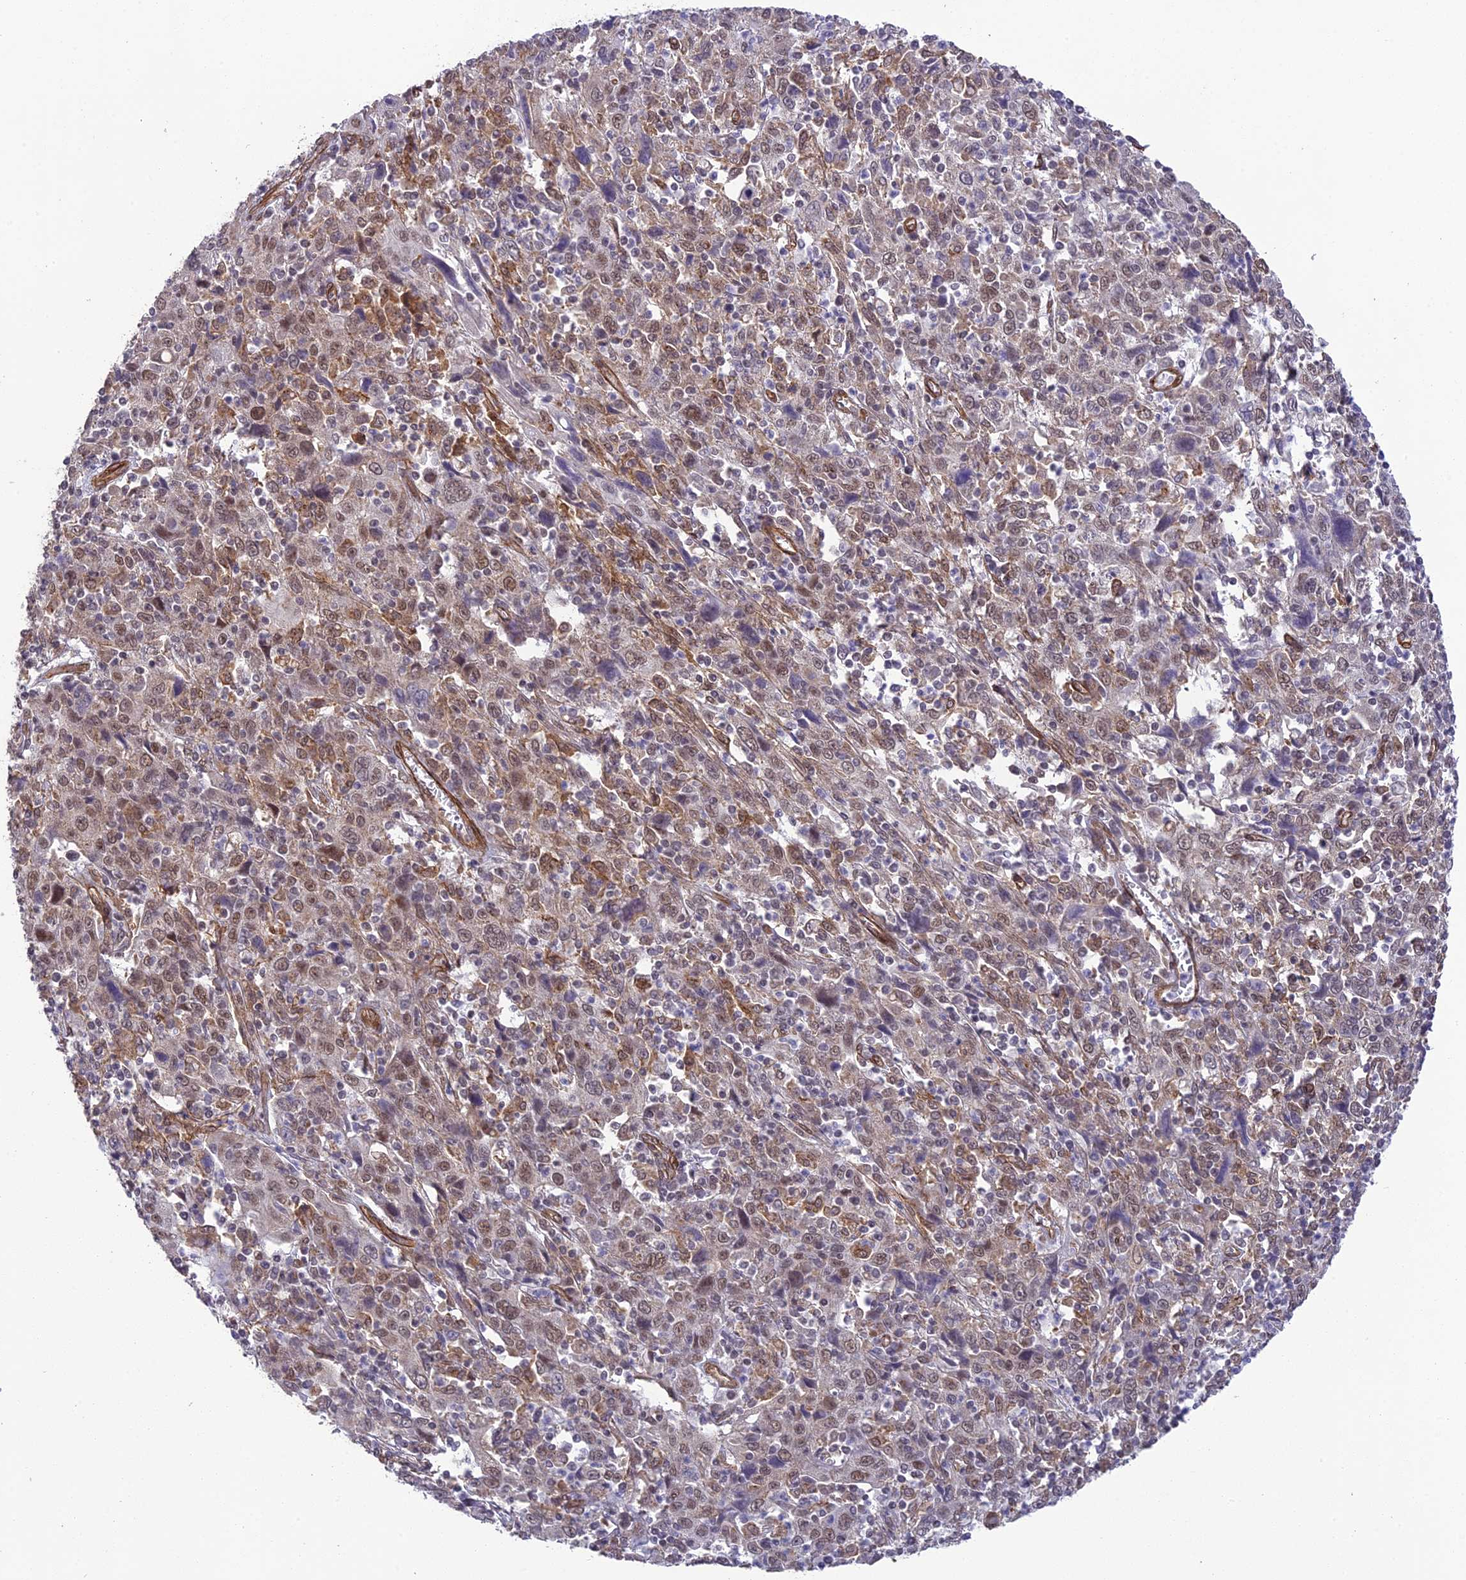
{"staining": {"intensity": "weak", "quantity": "25%-75%", "location": "nuclear"}, "tissue": "cervical cancer", "cell_type": "Tumor cells", "image_type": "cancer", "snomed": [{"axis": "morphology", "description": "Squamous cell carcinoma, NOS"}, {"axis": "topography", "description": "Cervix"}], "caption": "IHC histopathology image of neoplastic tissue: cervical squamous cell carcinoma stained using immunohistochemistry (IHC) shows low levels of weak protein expression localized specifically in the nuclear of tumor cells, appearing as a nuclear brown color.", "gene": "TNS1", "patient": {"sex": "female", "age": 46}}